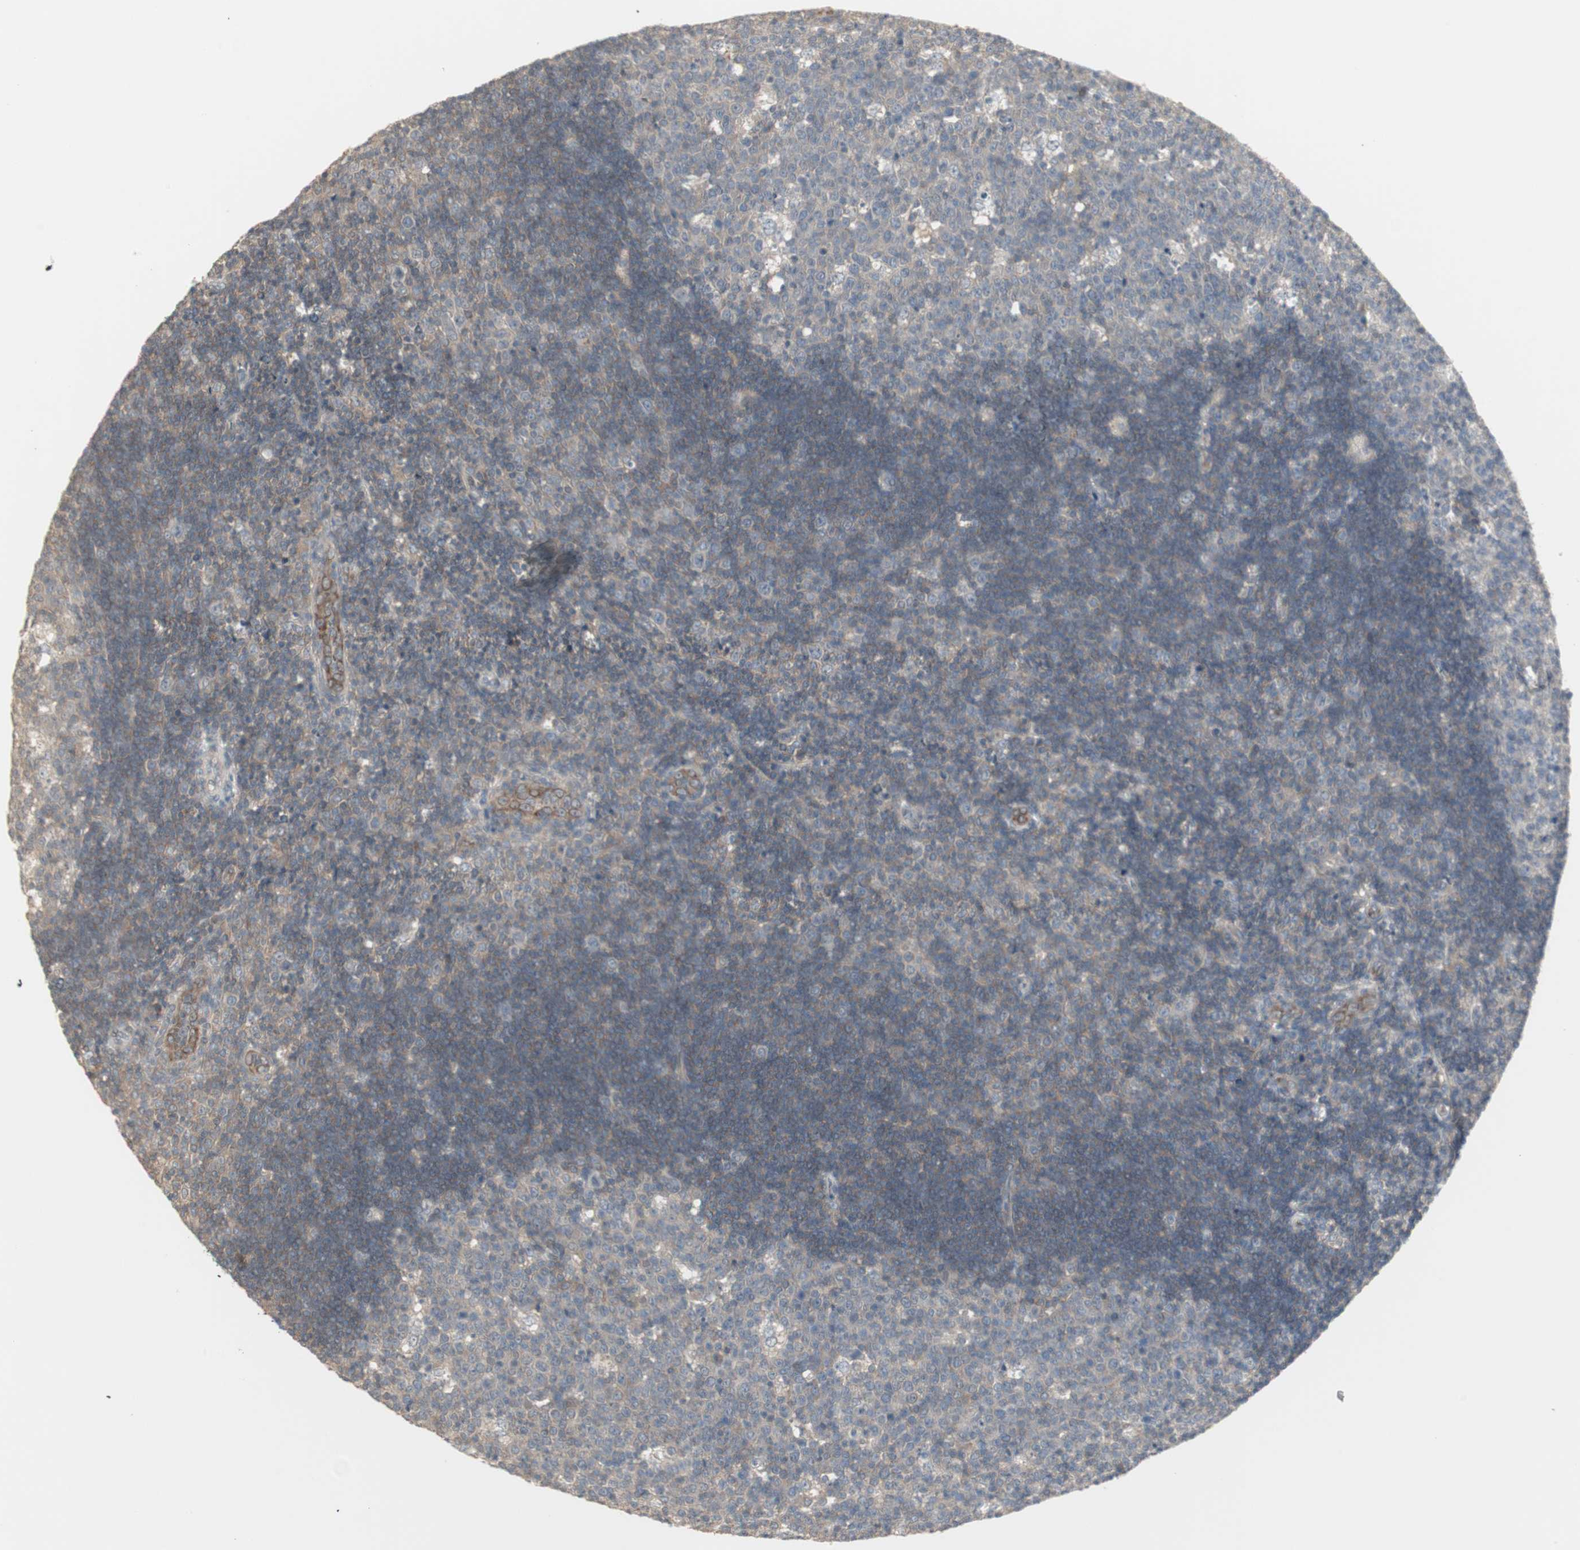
{"staining": {"intensity": "weak", "quantity": ">75%", "location": "cytoplasmic/membranous"}, "tissue": "lymph node", "cell_type": "Germinal center cells", "image_type": "normal", "snomed": [{"axis": "morphology", "description": "Normal tissue, NOS"}, {"axis": "topography", "description": "Lymph node"}, {"axis": "topography", "description": "Salivary gland"}], "caption": "An immunohistochemistry (IHC) photomicrograph of unremarkable tissue is shown. Protein staining in brown shows weak cytoplasmic/membranous positivity in lymph node within germinal center cells.", "gene": "ZFP36", "patient": {"sex": "male", "age": 8}}